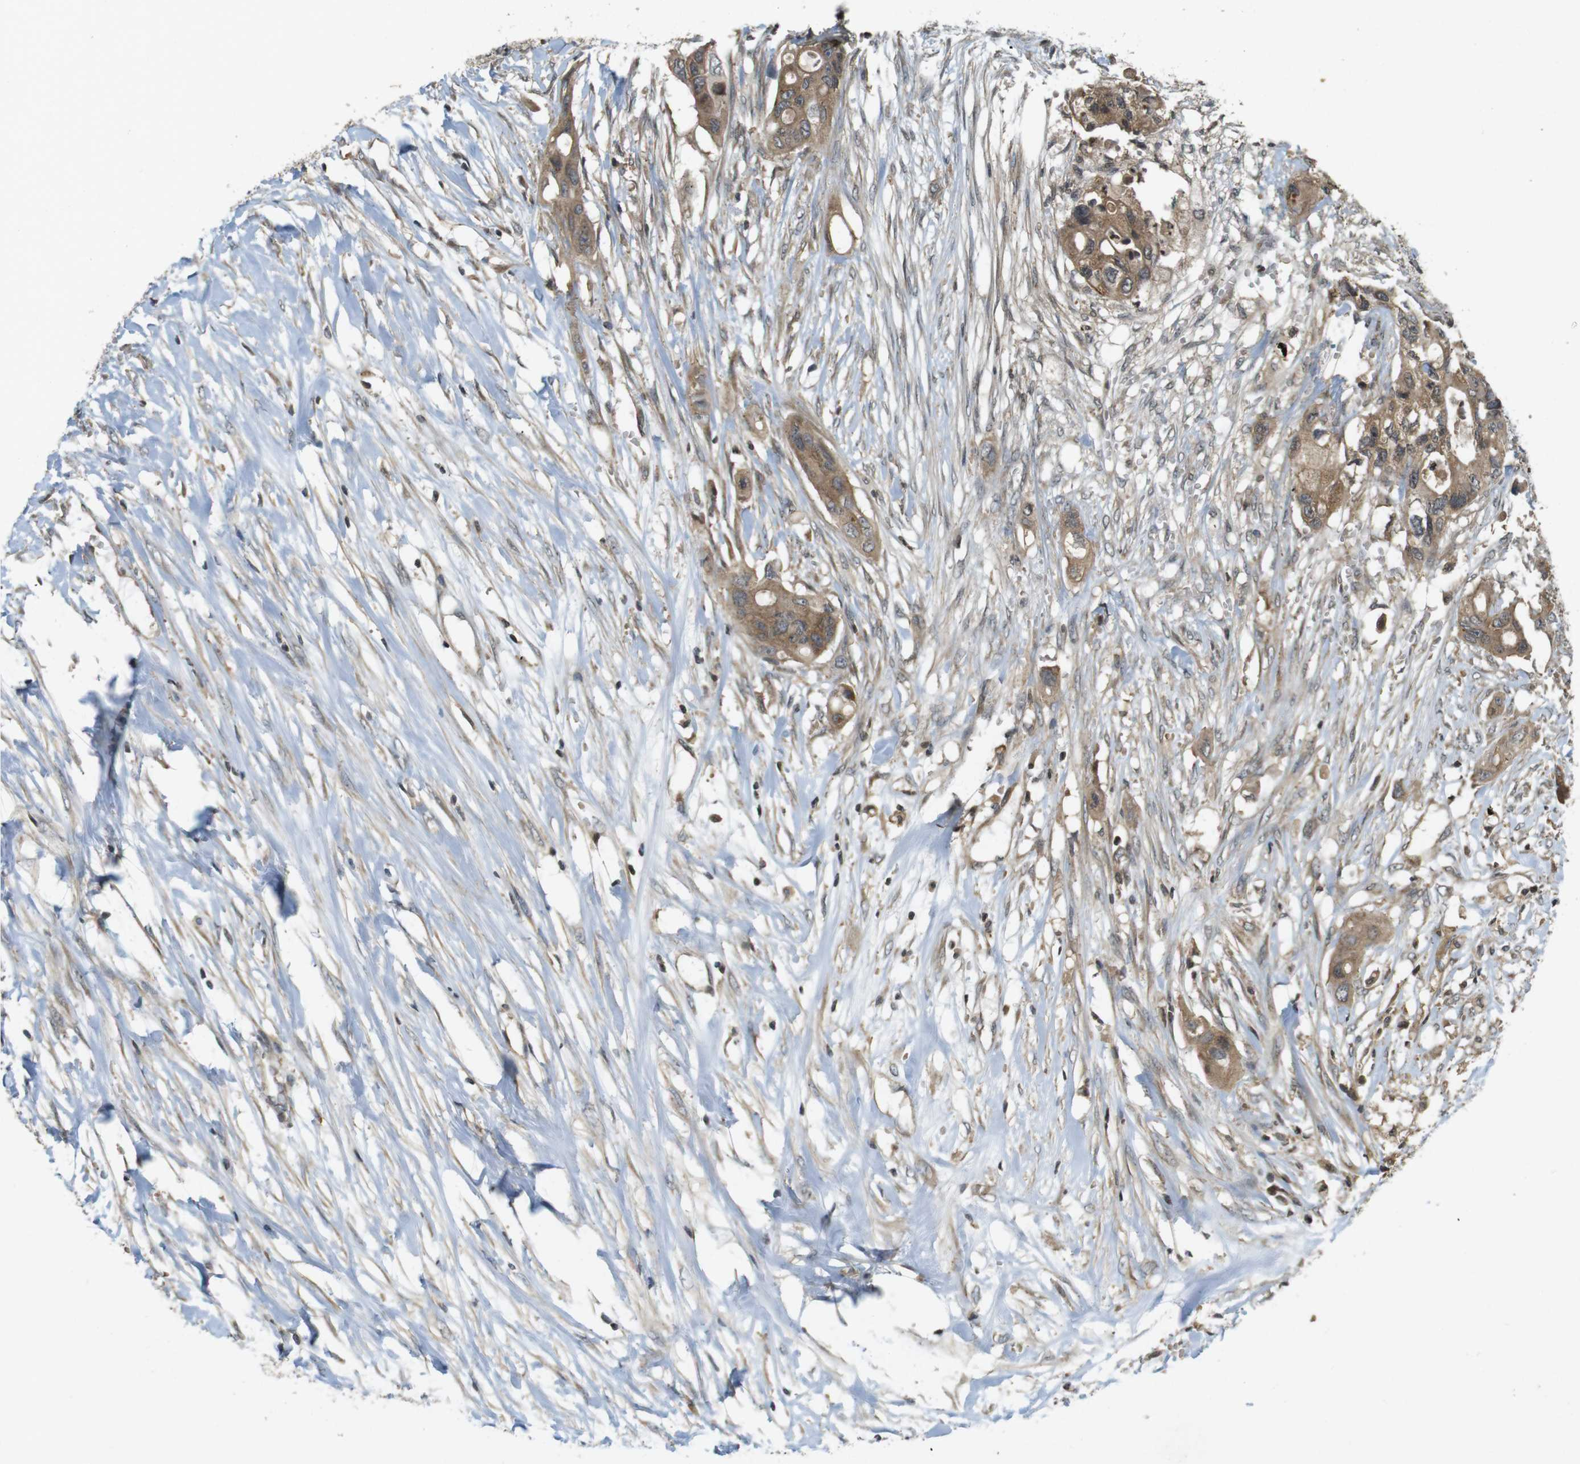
{"staining": {"intensity": "moderate", "quantity": ">75%", "location": "cytoplasmic/membranous"}, "tissue": "colorectal cancer", "cell_type": "Tumor cells", "image_type": "cancer", "snomed": [{"axis": "morphology", "description": "Adenocarcinoma, NOS"}, {"axis": "topography", "description": "Colon"}], "caption": "Colorectal adenocarcinoma tissue exhibits moderate cytoplasmic/membranous positivity in approximately >75% of tumor cells", "gene": "CLTC", "patient": {"sex": "female", "age": 57}}